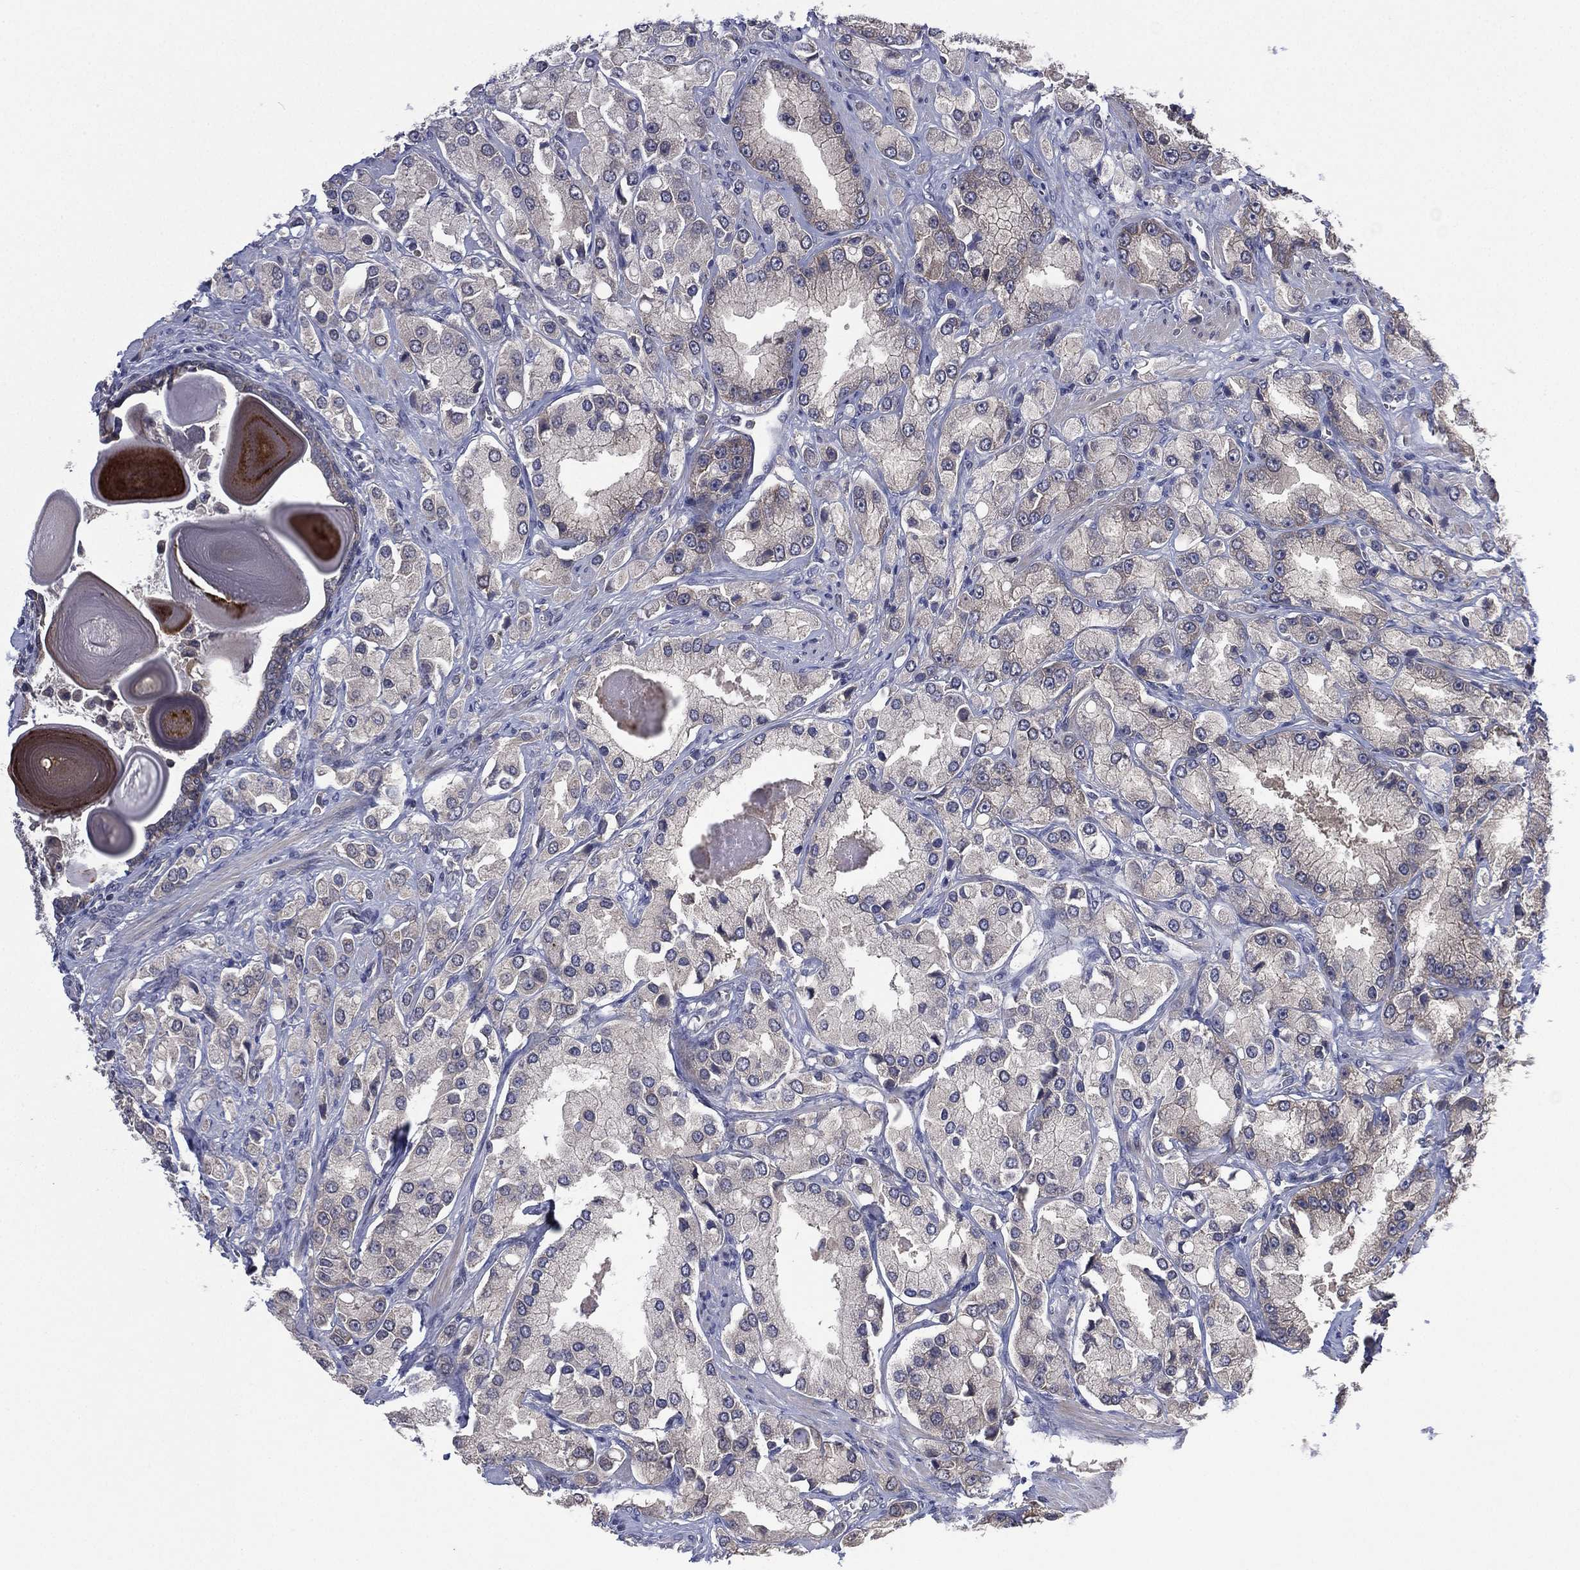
{"staining": {"intensity": "negative", "quantity": "none", "location": "none"}, "tissue": "prostate cancer", "cell_type": "Tumor cells", "image_type": "cancer", "snomed": [{"axis": "morphology", "description": "Adenocarcinoma, NOS"}, {"axis": "topography", "description": "Prostate and seminal vesicle, NOS"}, {"axis": "topography", "description": "Prostate"}], "caption": "Tumor cells show no significant protein positivity in prostate cancer (adenocarcinoma).", "gene": "MPP7", "patient": {"sex": "male", "age": 64}}